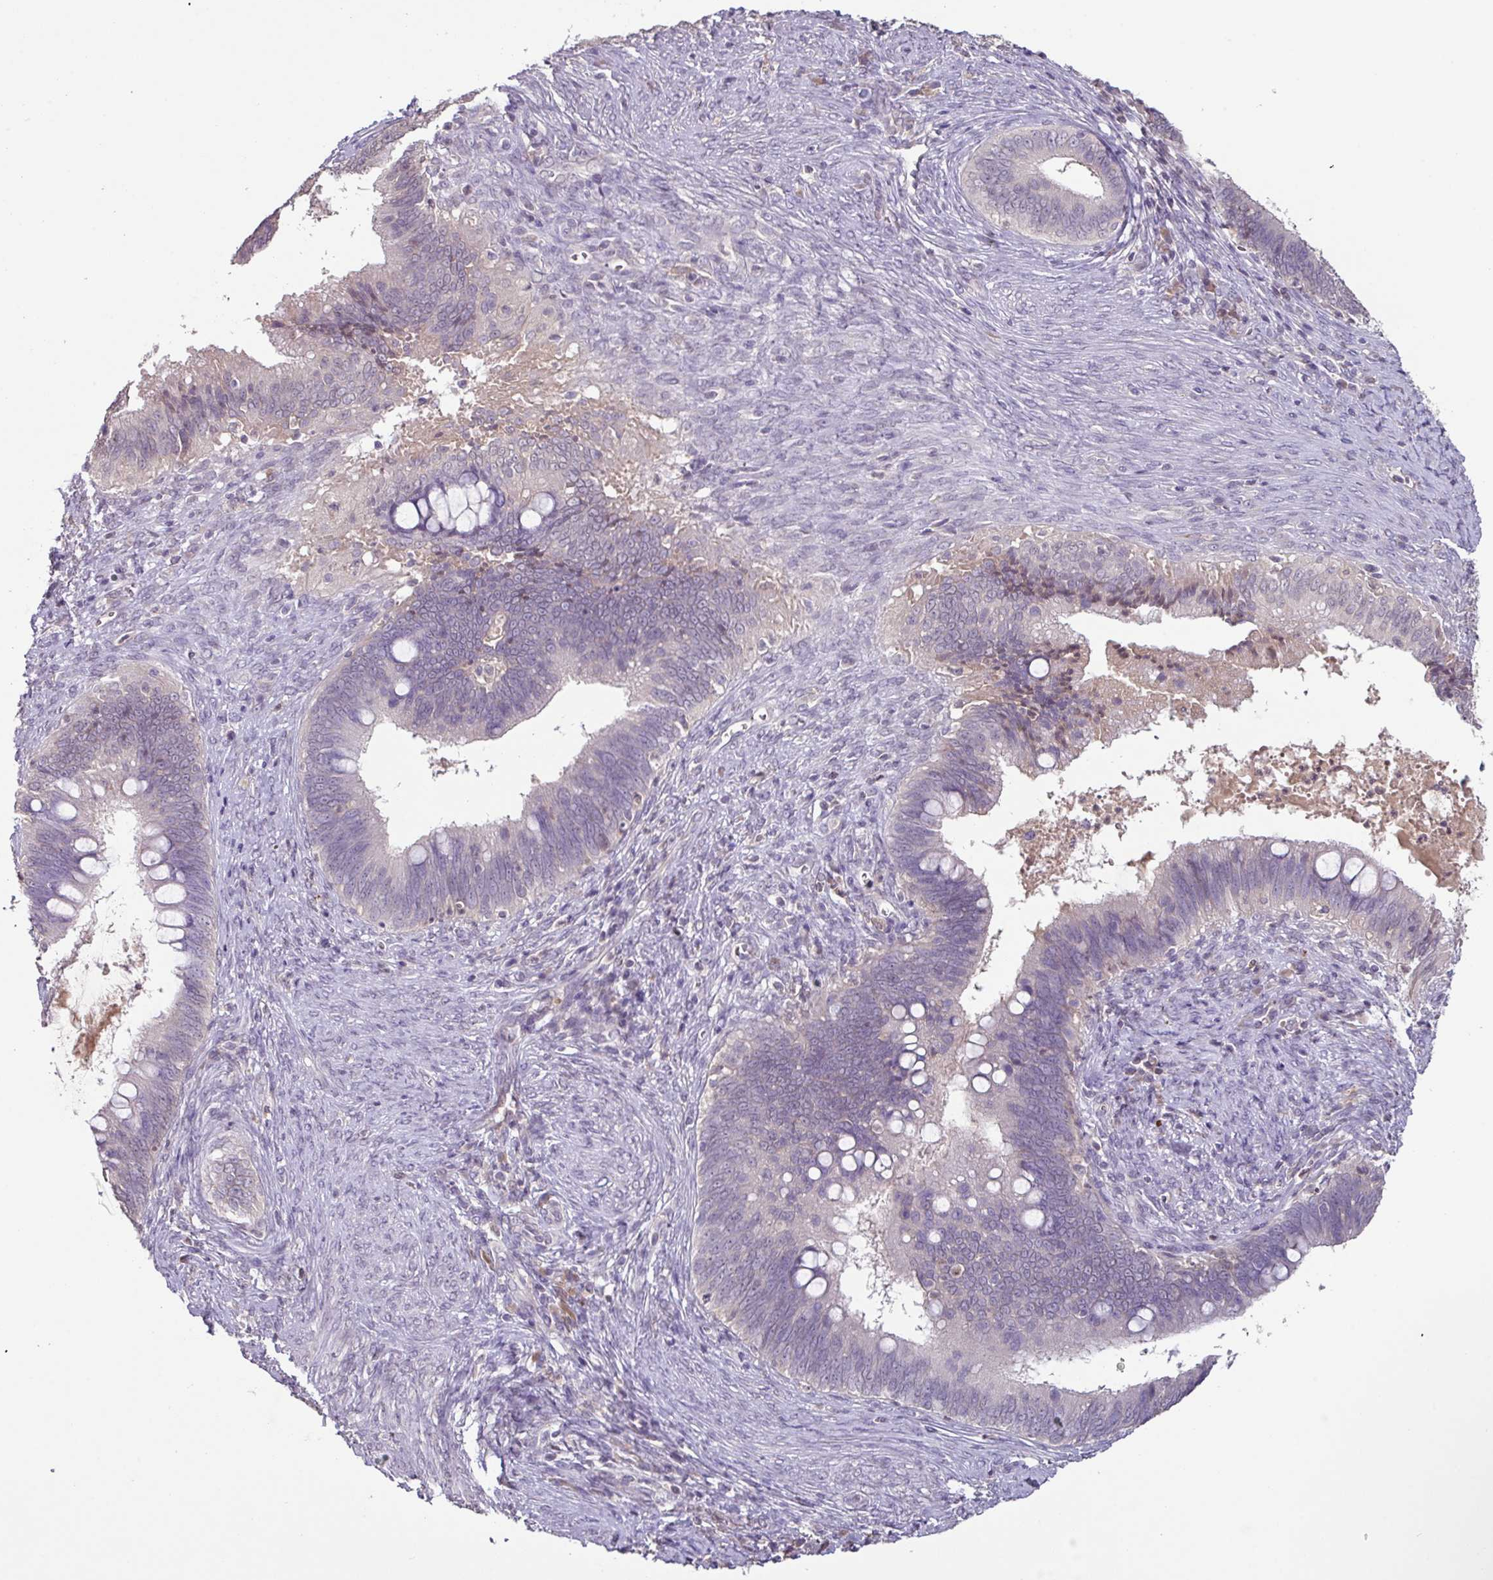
{"staining": {"intensity": "negative", "quantity": "none", "location": "none"}, "tissue": "cervical cancer", "cell_type": "Tumor cells", "image_type": "cancer", "snomed": [{"axis": "morphology", "description": "Adenocarcinoma, NOS"}, {"axis": "topography", "description": "Cervix"}], "caption": "Tumor cells are negative for brown protein staining in cervical cancer.", "gene": "SLC5A10", "patient": {"sex": "female", "age": 42}}